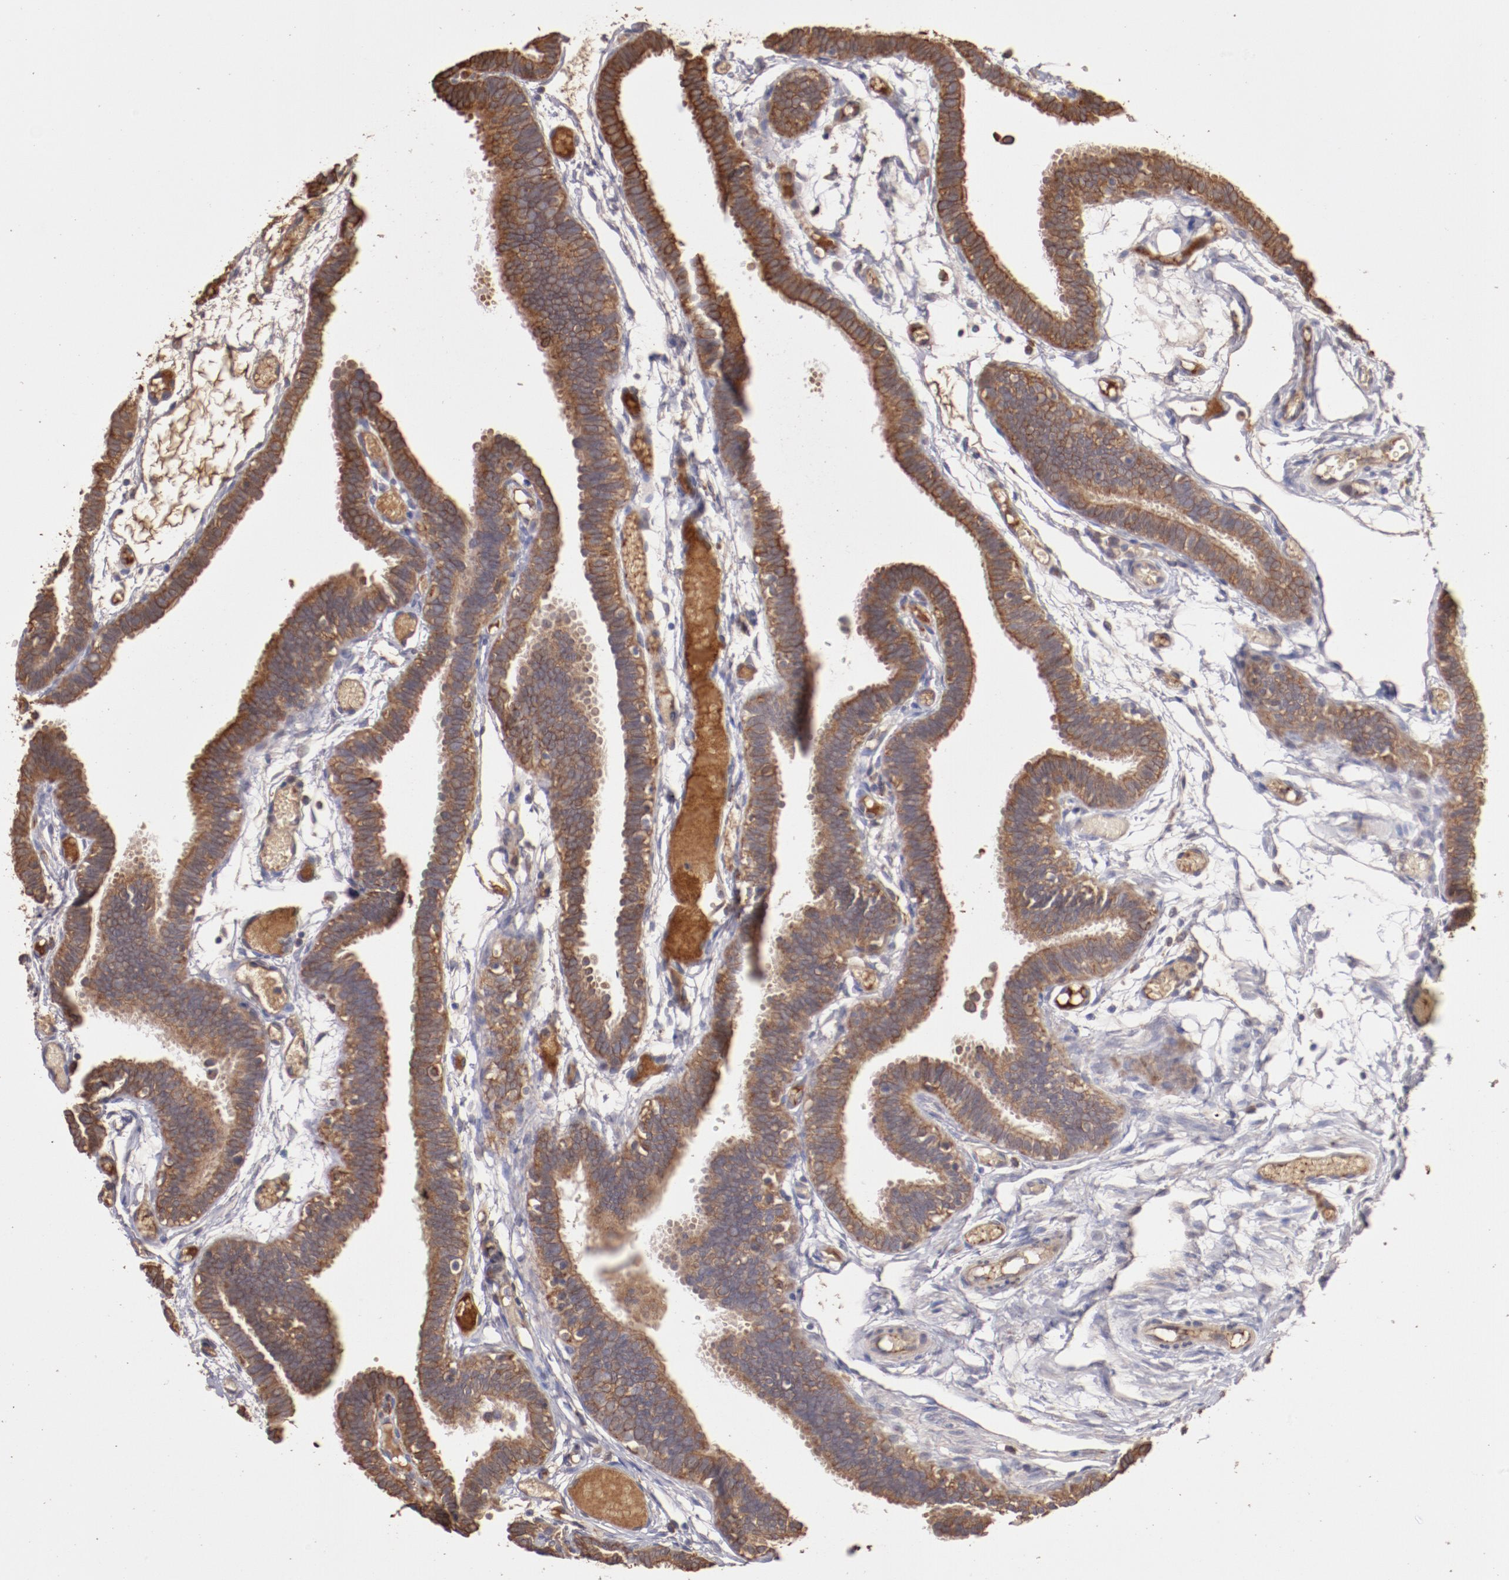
{"staining": {"intensity": "moderate", "quantity": ">75%", "location": "cytoplasmic/membranous"}, "tissue": "fallopian tube", "cell_type": "Glandular cells", "image_type": "normal", "snomed": [{"axis": "morphology", "description": "Normal tissue, NOS"}, {"axis": "topography", "description": "Fallopian tube"}], "caption": "Immunohistochemical staining of benign human fallopian tube exhibits medium levels of moderate cytoplasmic/membranous expression in about >75% of glandular cells. (DAB (3,3'-diaminobenzidine) = brown stain, brightfield microscopy at high magnification).", "gene": "SRRD", "patient": {"sex": "female", "age": 29}}